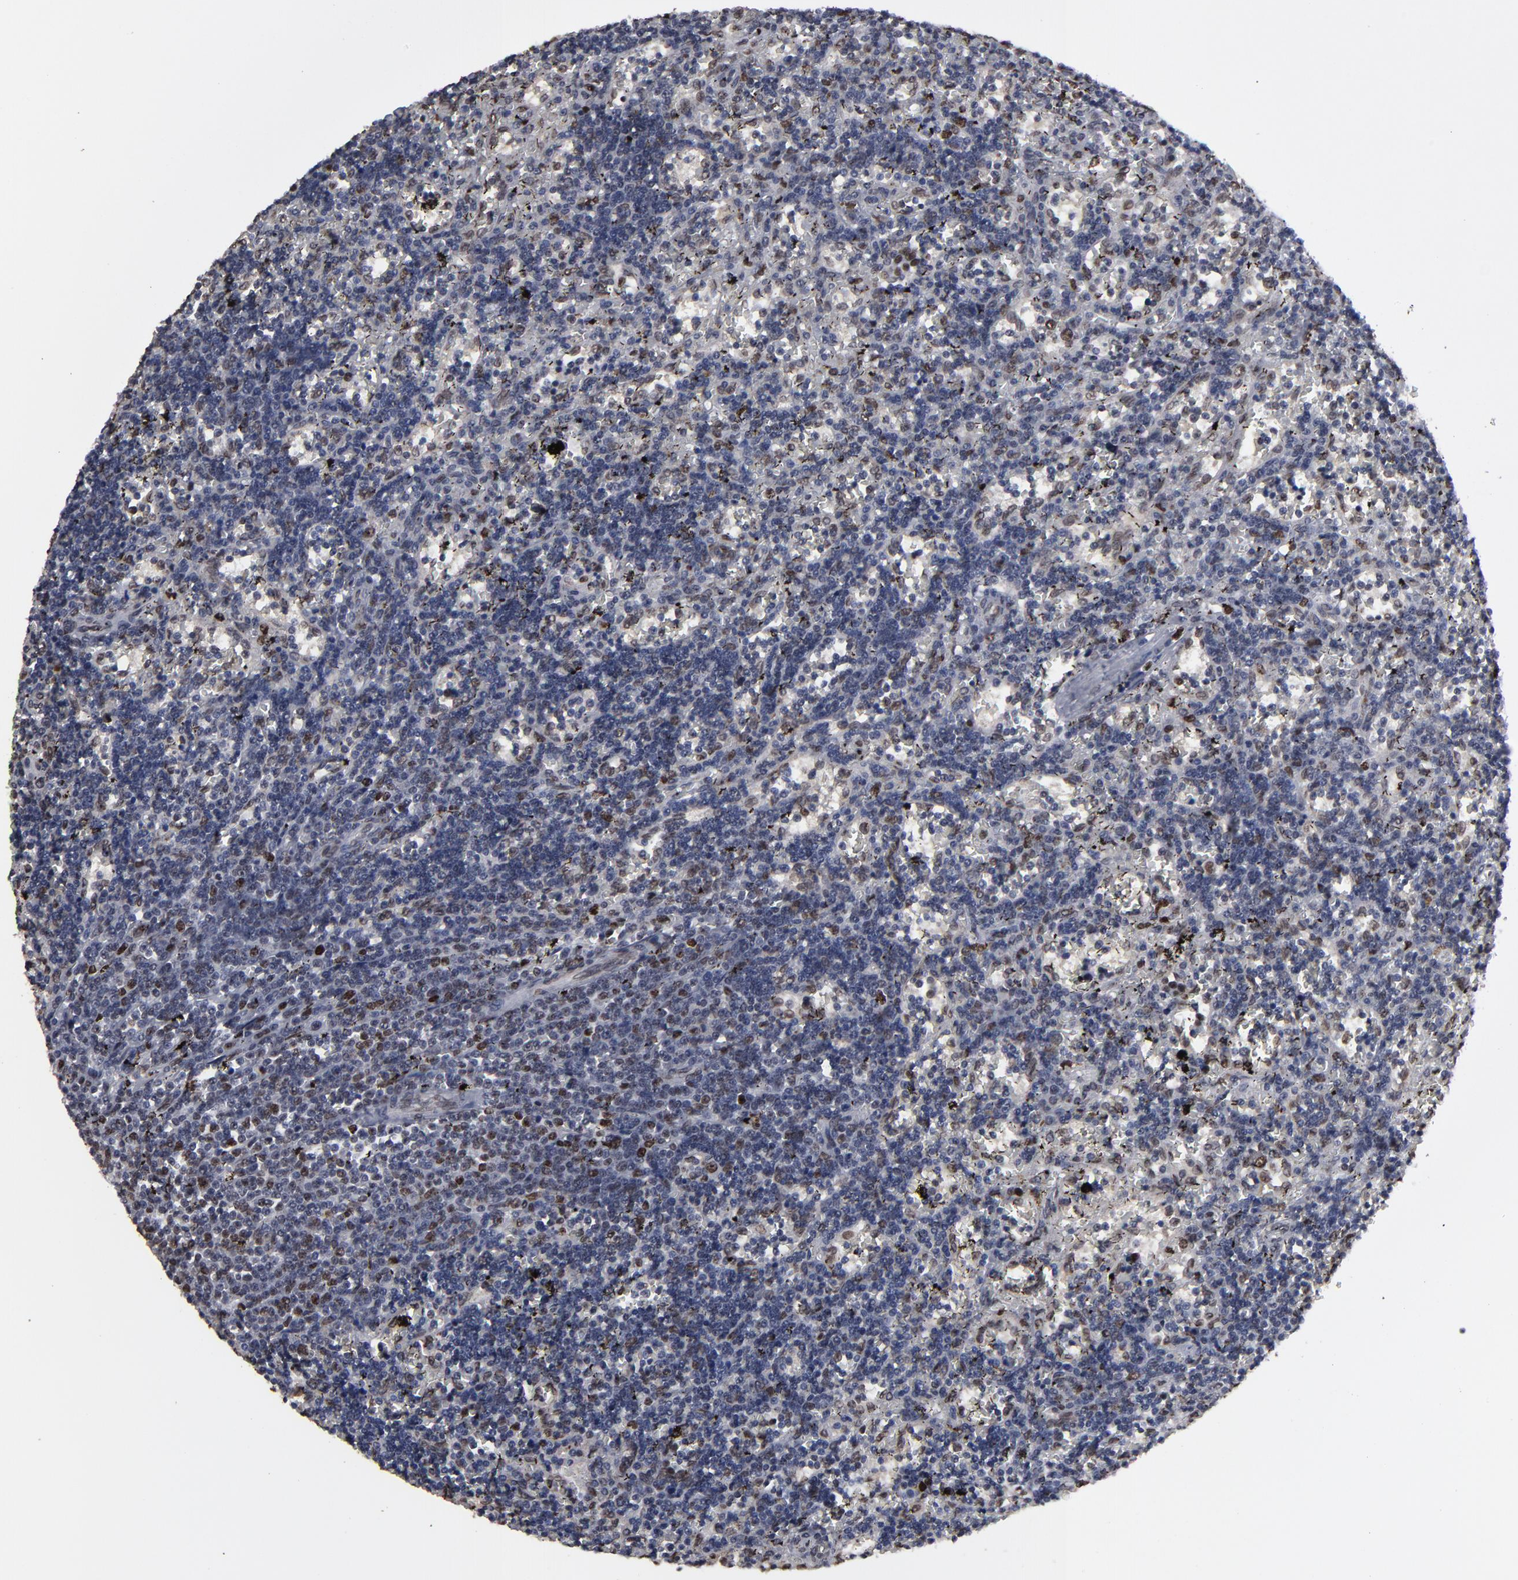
{"staining": {"intensity": "weak", "quantity": "<25%", "location": "nuclear"}, "tissue": "lymphoma", "cell_type": "Tumor cells", "image_type": "cancer", "snomed": [{"axis": "morphology", "description": "Malignant lymphoma, non-Hodgkin's type, Low grade"}, {"axis": "topography", "description": "Spleen"}], "caption": "A photomicrograph of human lymphoma is negative for staining in tumor cells.", "gene": "BAZ1A", "patient": {"sex": "male", "age": 60}}